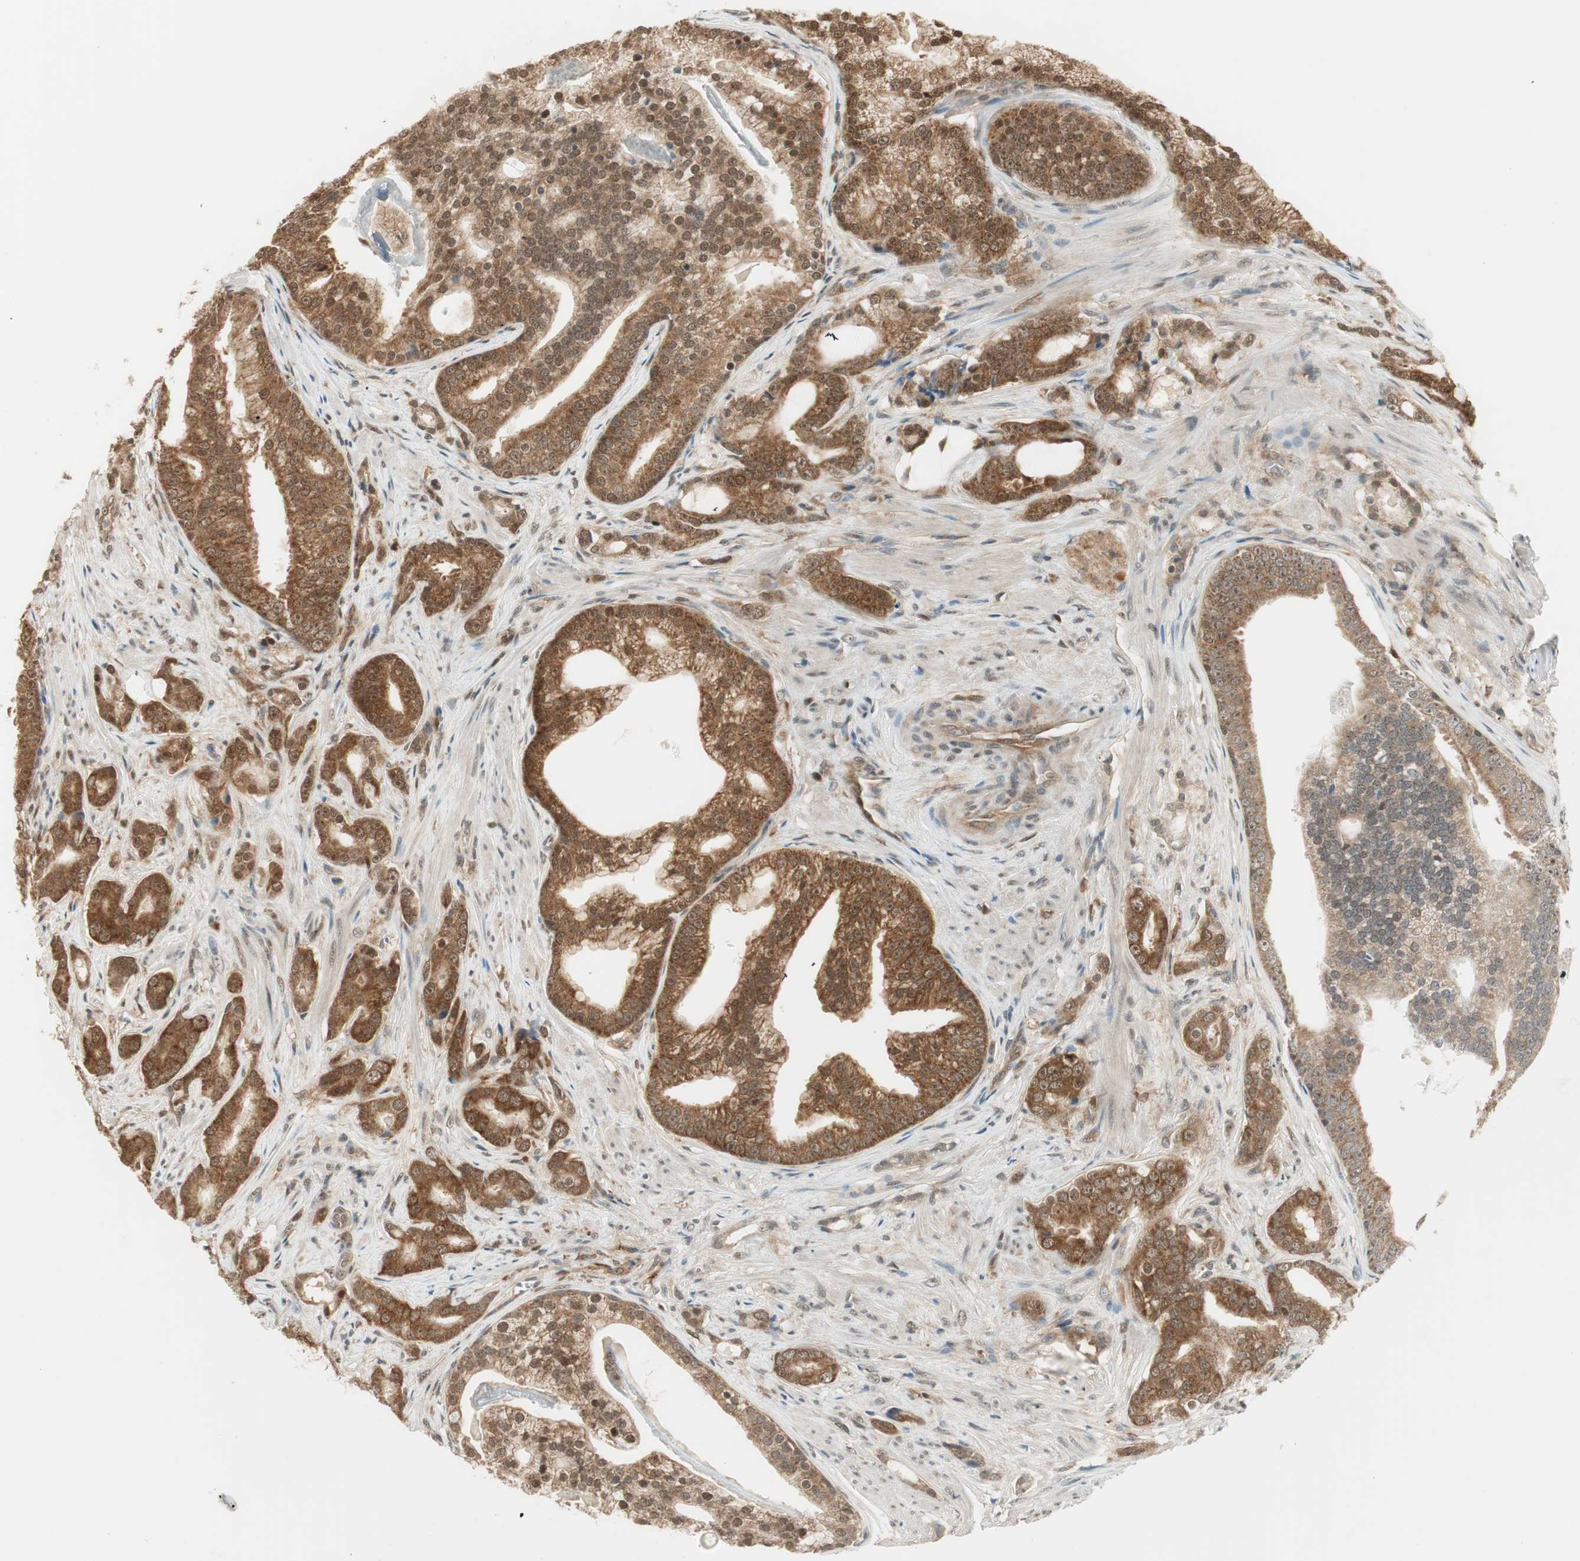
{"staining": {"intensity": "moderate", "quantity": ">75%", "location": "cytoplasmic/membranous"}, "tissue": "prostate cancer", "cell_type": "Tumor cells", "image_type": "cancer", "snomed": [{"axis": "morphology", "description": "Adenocarcinoma, Low grade"}, {"axis": "topography", "description": "Prostate"}], "caption": "An immunohistochemistry histopathology image of tumor tissue is shown. Protein staining in brown highlights moderate cytoplasmic/membranous positivity in prostate cancer within tumor cells. (IHC, brightfield microscopy, high magnification).", "gene": "IPO5", "patient": {"sex": "male", "age": 58}}